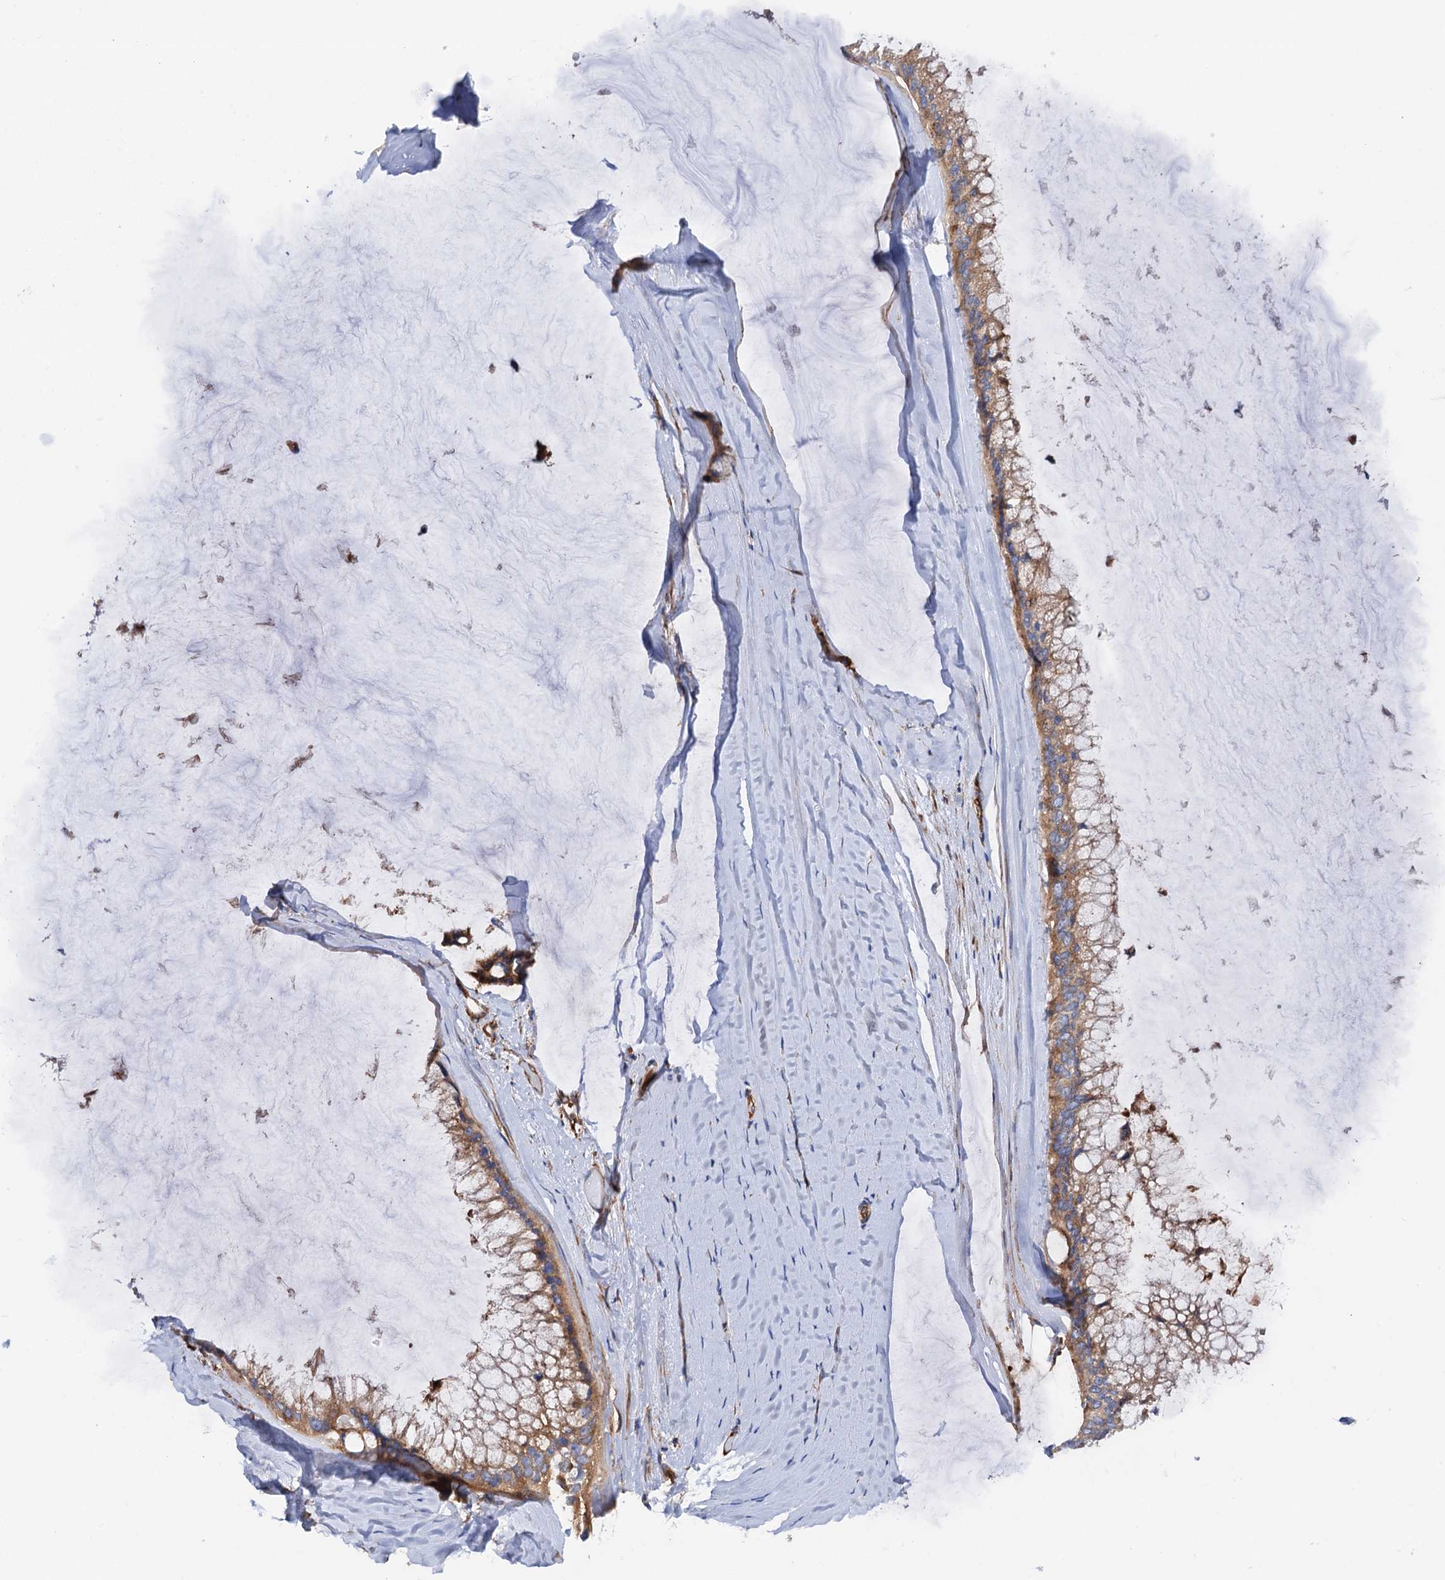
{"staining": {"intensity": "moderate", "quantity": ">75%", "location": "cytoplasmic/membranous"}, "tissue": "ovarian cancer", "cell_type": "Tumor cells", "image_type": "cancer", "snomed": [{"axis": "morphology", "description": "Cystadenocarcinoma, mucinous, NOS"}, {"axis": "topography", "description": "Ovary"}], "caption": "Protein staining of mucinous cystadenocarcinoma (ovarian) tissue displays moderate cytoplasmic/membranous staining in about >75% of tumor cells.", "gene": "MRPL48", "patient": {"sex": "female", "age": 39}}